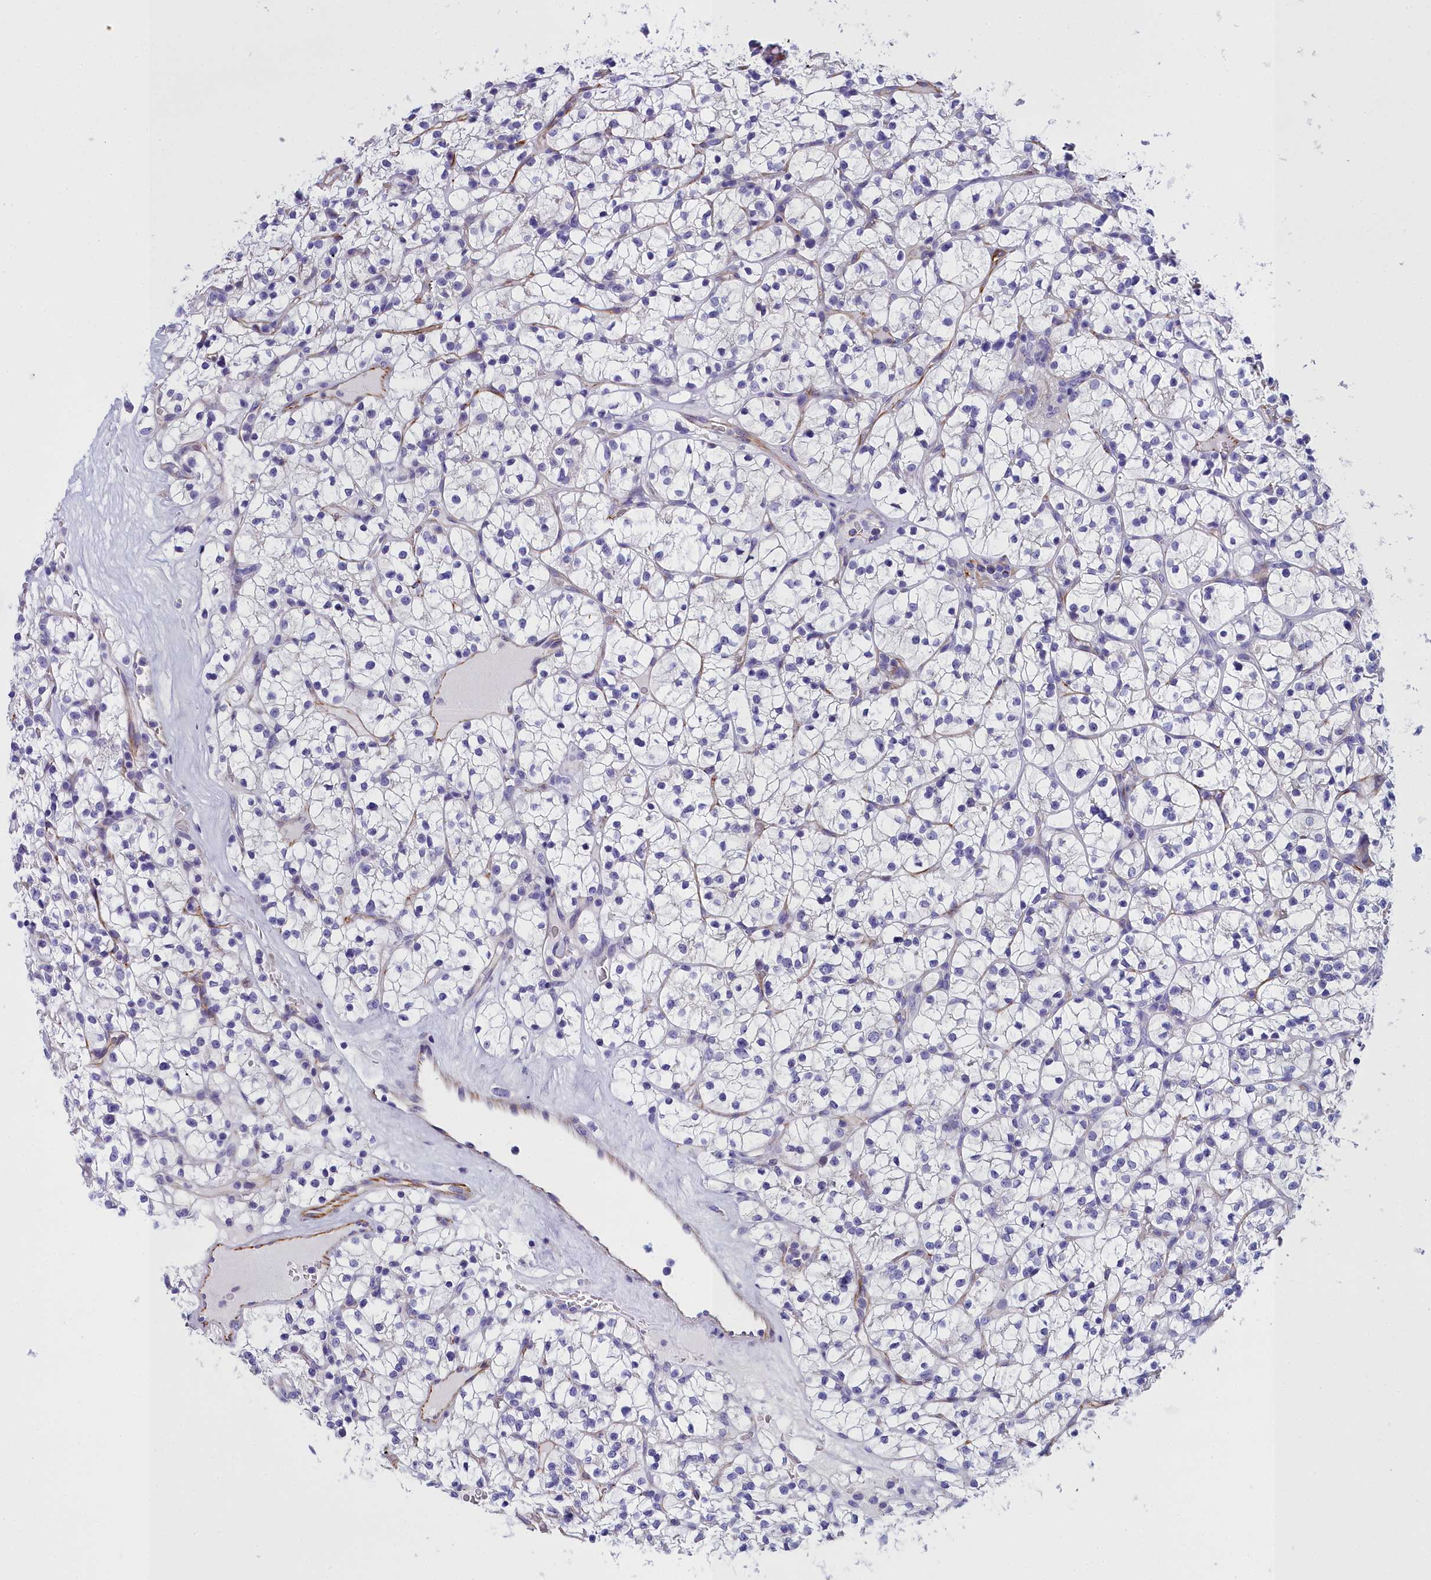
{"staining": {"intensity": "negative", "quantity": "none", "location": "none"}, "tissue": "renal cancer", "cell_type": "Tumor cells", "image_type": "cancer", "snomed": [{"axis": "morphology", "description": "Adenocarcinoma, NOS"}, {"axis": "topography", "description": "Kidney"}], "caption": "Immunohistochemistry (IHC) photomicrograph of human adenocarcinoma (renal) stained for a protein (brown), which displays no expression in tumor cells.", "gene": "TIMM22", "patient": {"sex": "female", "age": 64}}